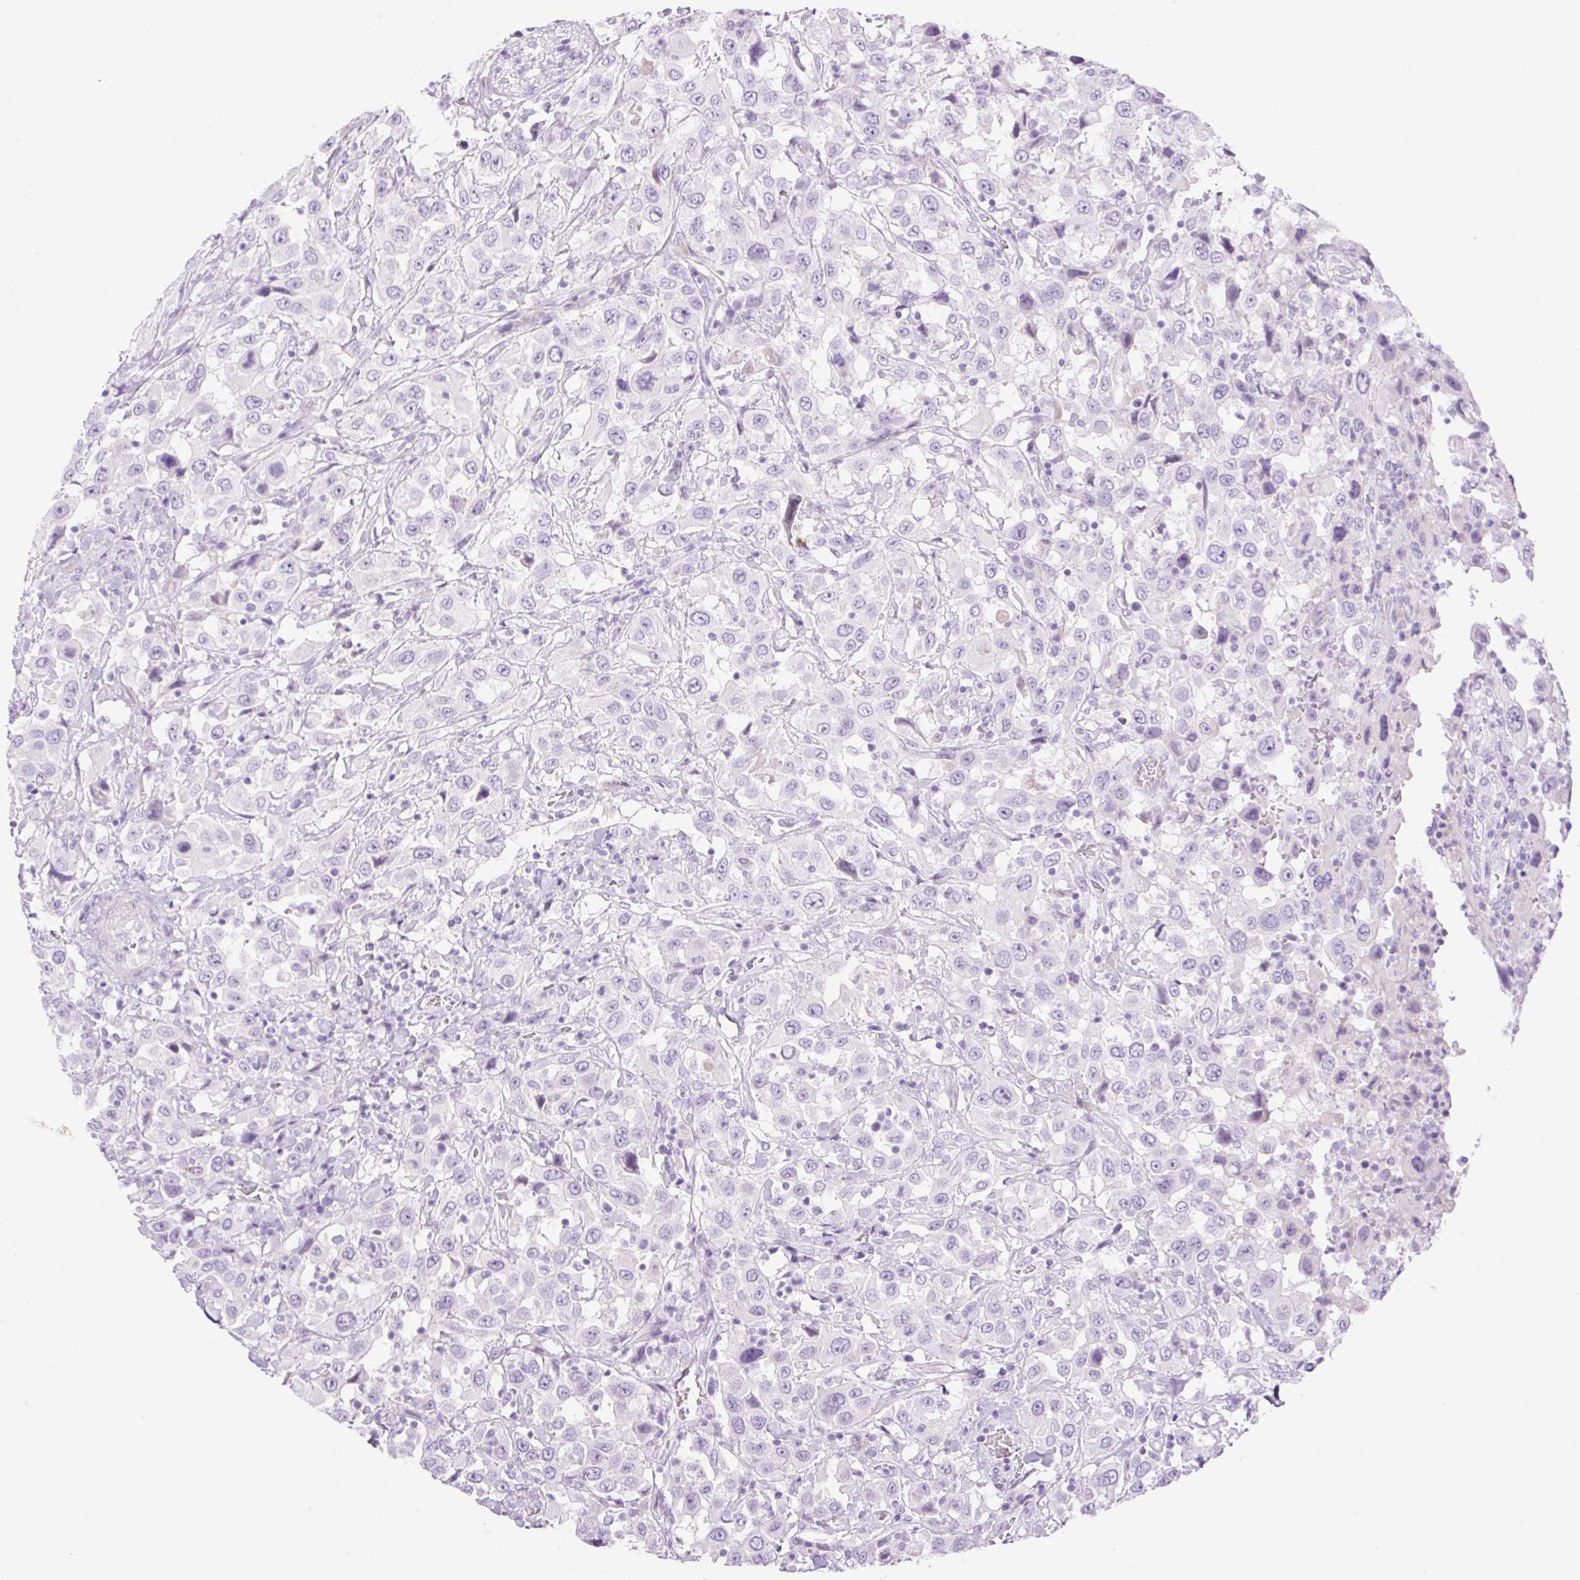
{"staining": {"intensity": "negative", "quantity": "none", "location": "none"}, "tissue": "urothelial cancer", "cell_type": "Tumor cells", "image_type": "cancer", "snomed": [{"axis": "morphology", "description": "Urothelial carcinoma, High grade"}, {"axis": "topography", "description": "Urinary bladder"}], "caption": "An immunohistochemistry micrograph of urothelial cancer is shown. There is no staining in tumor cells of urothelial cancer.", "gene": "PALM3", "patient": {"sex": "male", "age": 61}}